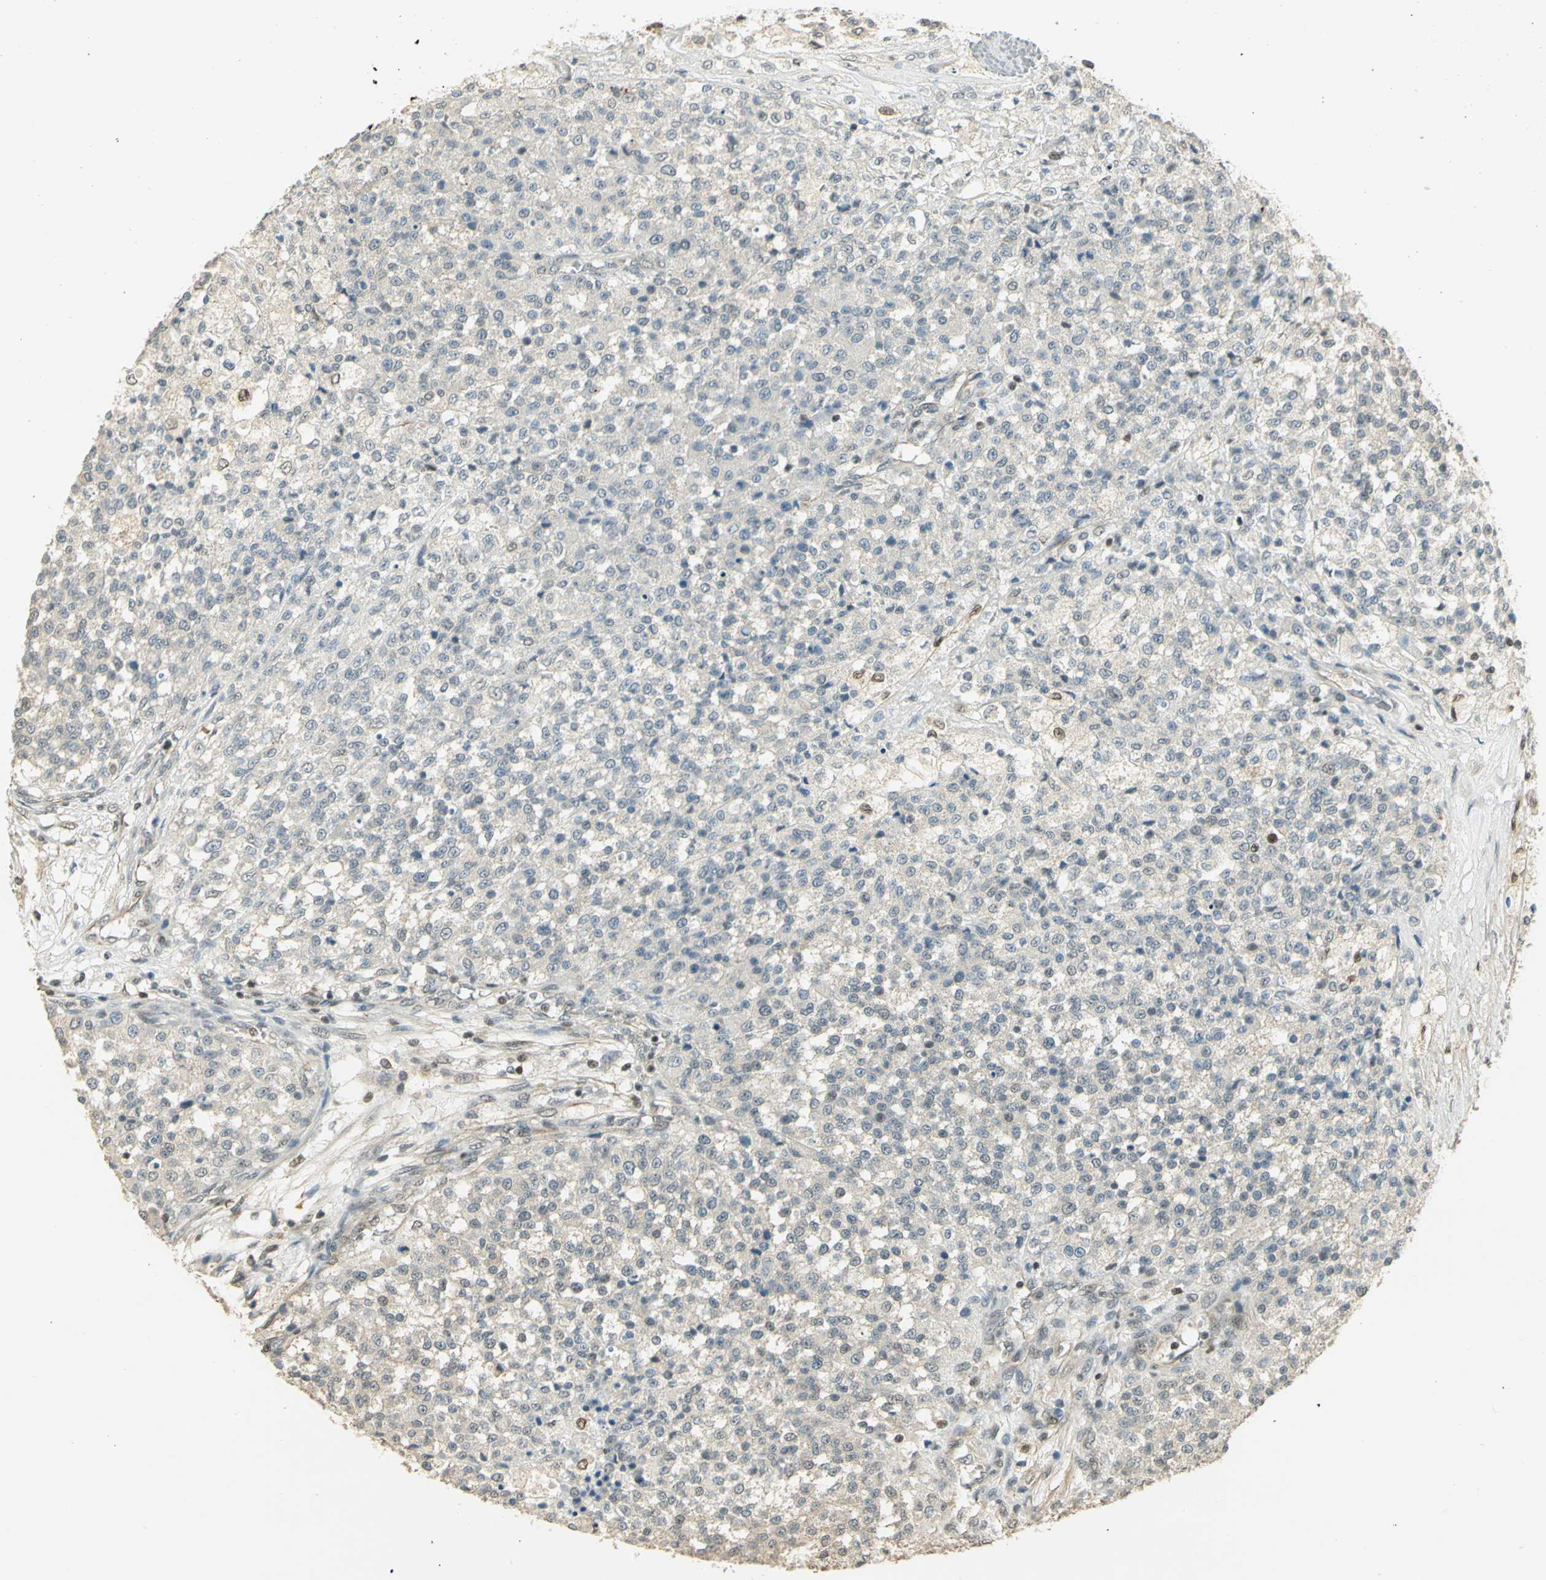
{"staining": {"intensity": "negative", "quantity": "none", "location": "none"}, "tissue": "testis cancer", "cell_type": "Tumor cells", "image_type": "cancer", "snomed": [{"axis": "morphology", "description": "Seminoma, NOS"}, {"axis": "topography", "description": "Testis"}], "caption": "Human testis cancer stained for a protein using immunohistochemistry demonstrates no positivity in tumor cells.", "gene": "ELF1", "patient": {"sex": "male", "age": 59}}